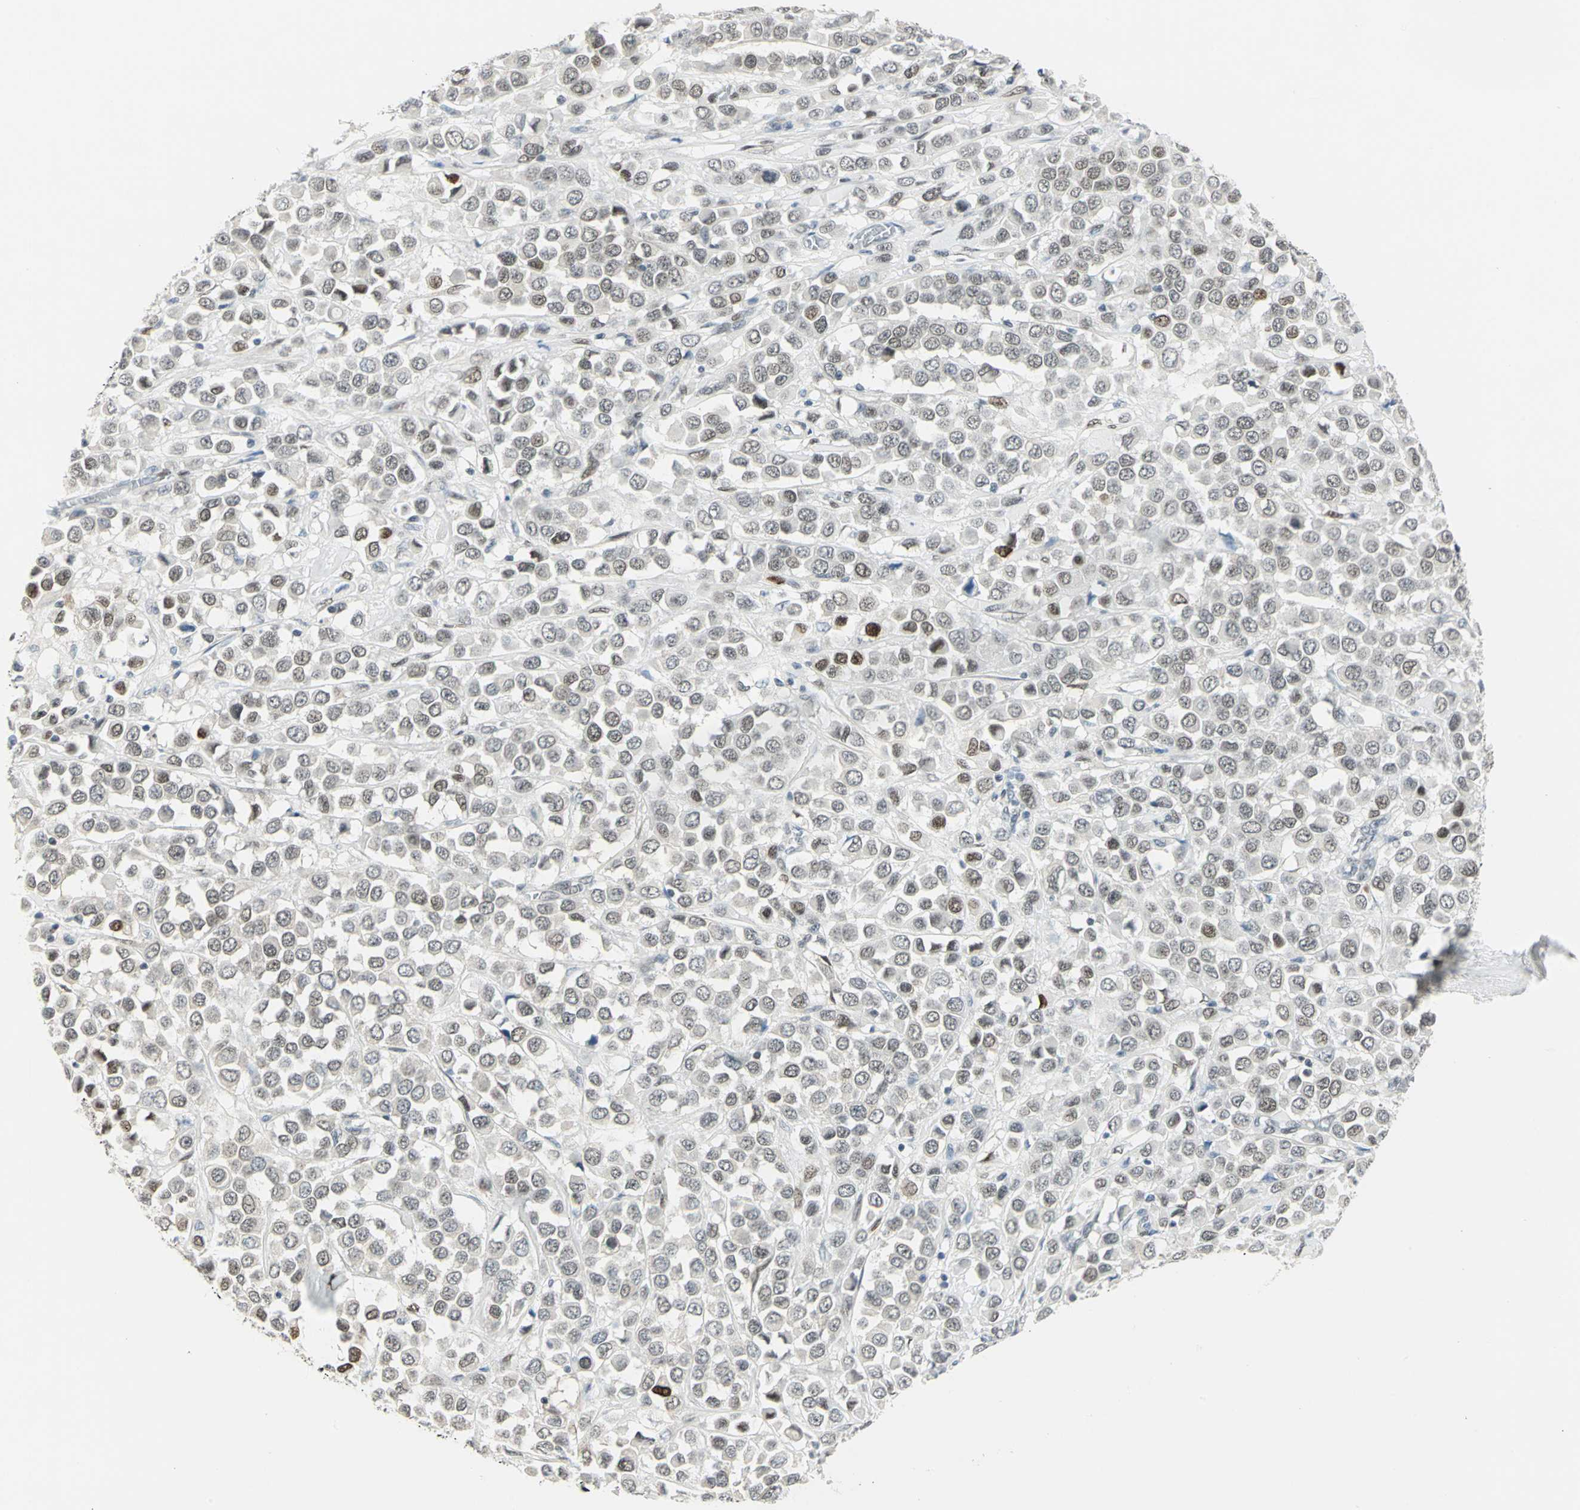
{"staining": {"intensity": "weak", "quantity": ">75%", "location": "nuclear"}, "tissue": "breast cancer", "cell_type": "Tumor cells", "image_type": "cancer", "snomed": [{"axis": "morphology", "description": "Duct carcinoma"}, {"axis": "topography", "description": "Breast"}], "caption": "Breast invasive ductal carcinoma stained with DAB (3,3'-diaminobenzidine) immunohistochemistry (IHC) demonstrates low levels of weak nuclear expression in approximately >75% of tumor cells.", "gene": "MEIS2", "patient": {"sex": "female", "age": 61}}